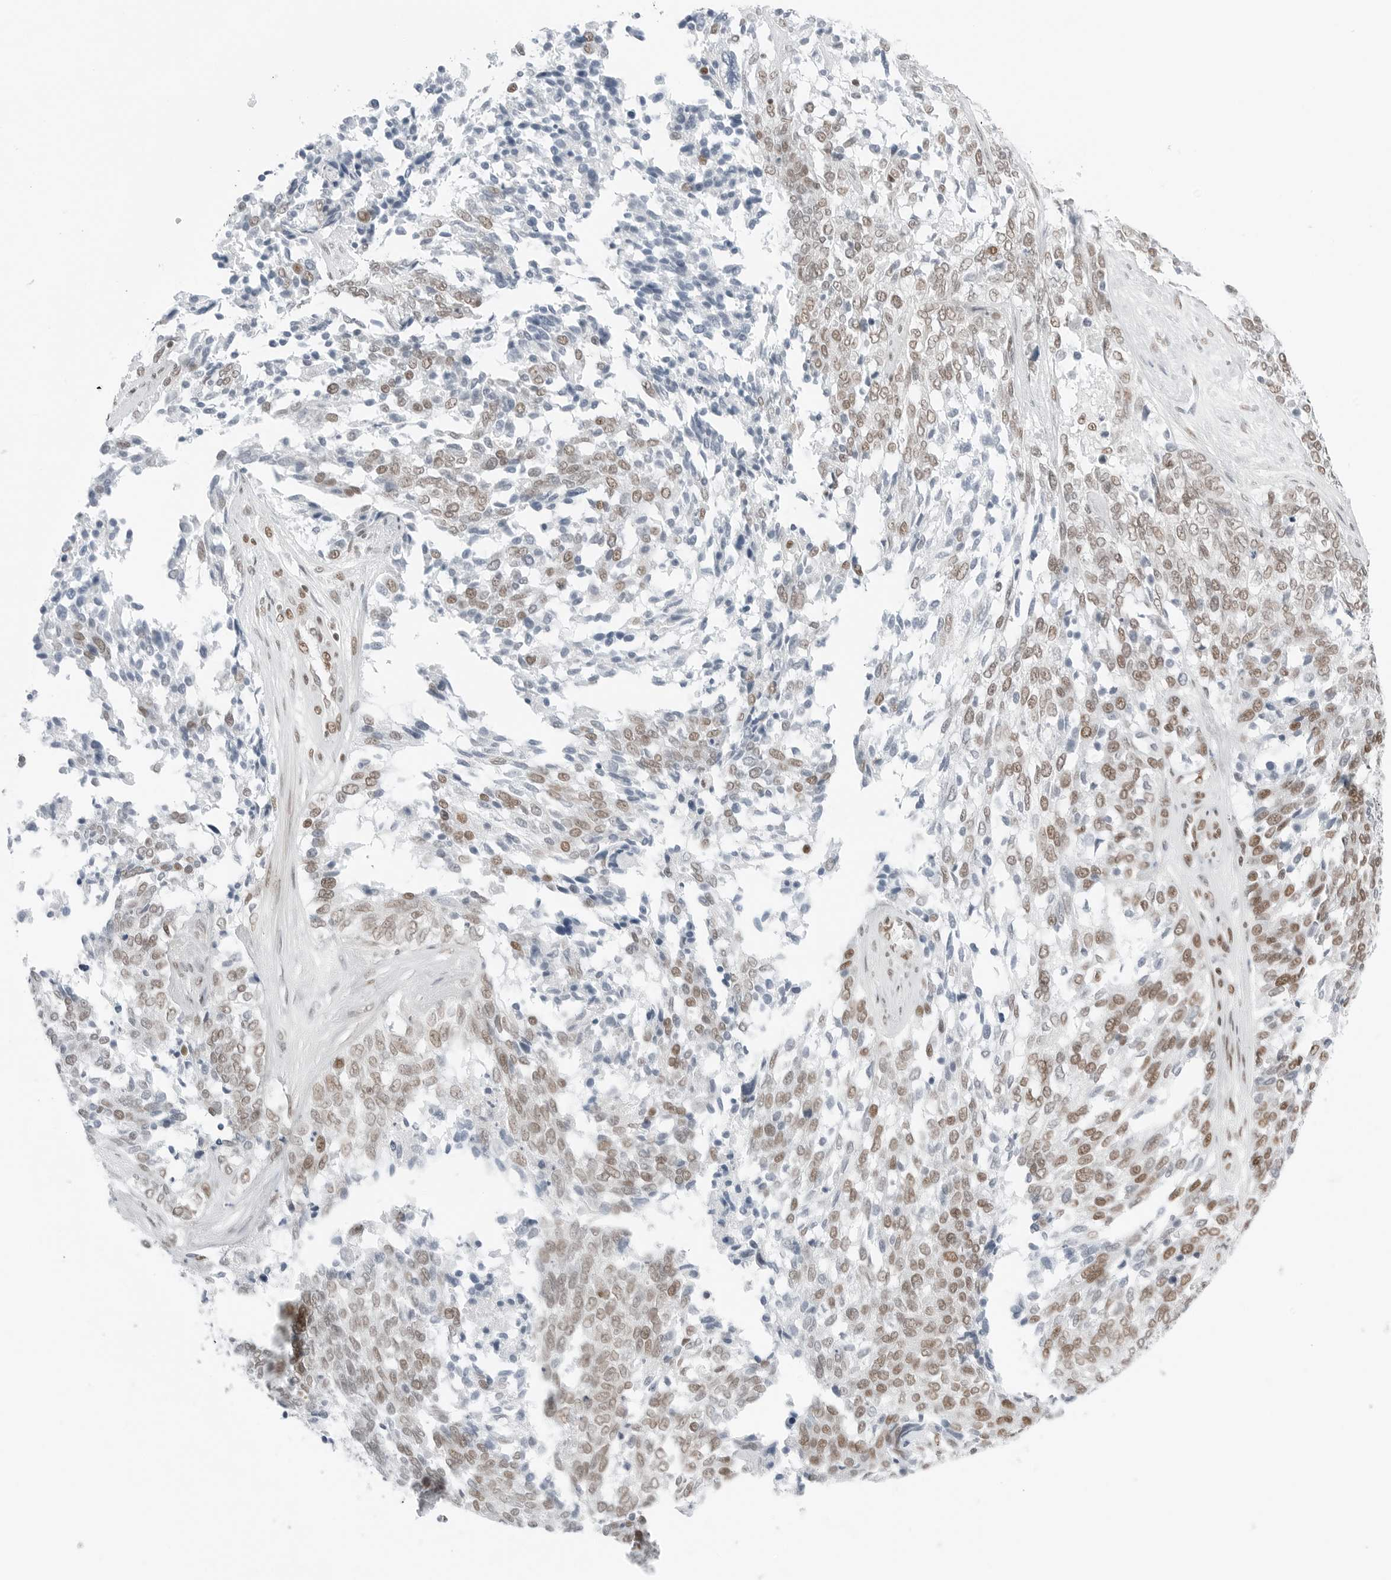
{"staining": {"intensity": "moderate", "quantity": "25%-75%", "location": "nuclear"}, "tissue": "ovarian cancer", "cell_type": "Tumor cells", "image_type": "cancer", "snomed": [{"axis": "morphology", "description": "Cystadenocarcinoma, serous, NOS"}, {"axis": "topography", "description": "Ovary"}], "caption": "High-power microscopy captured an immunohistochemistry (IHC) micrograph of ovarian serous cystadenocarcinoma, revealing moderate nuclear expression in about 25%-75% of tumor cells.", "gene": "CRTC2", "patient": {"sex": "female", "age": 44}}